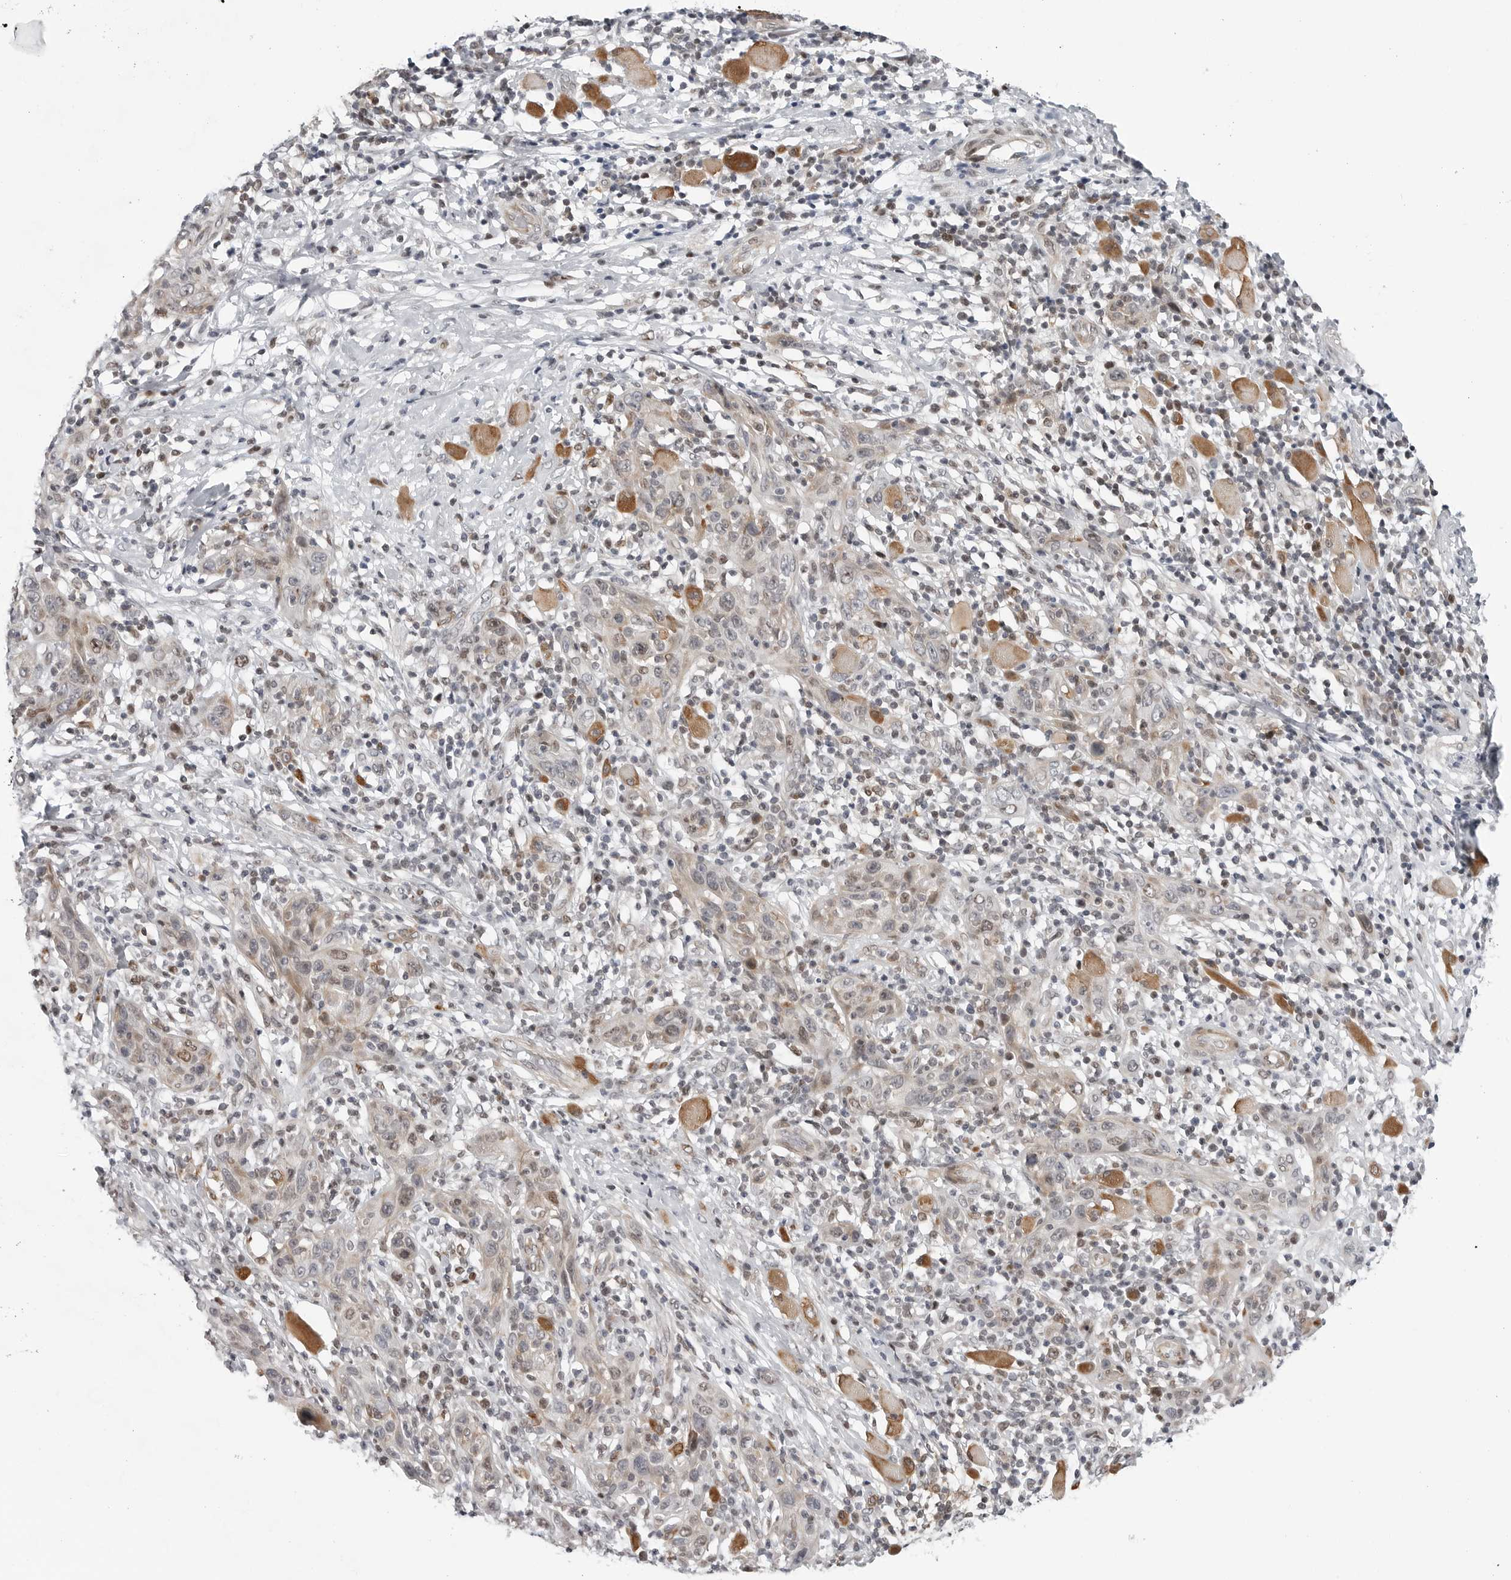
{"staining": {"intensity": "weak", "quantity": "<25%", "location": "cytoplasmic/membranous,nuclear"}, "tissue": "skin cancer", "cell_type": "Tumor cells", "image_type": "cancer", "snomed": [{"axis": "morphology", "description": "Squamous cell carcinoma, NOS"}, {"axis": "topography", "description": "Skin"}], "caption": "This photomicrograph is of skin cancer (squamous cell carcinoma) stained with immunohistochemistry to label a protein in brown with the nuclei are counter-stained blue. There is no positivity in tumor cells.", "gene": "FAM135B", "patient": {"sex": "female", "age": 88}}